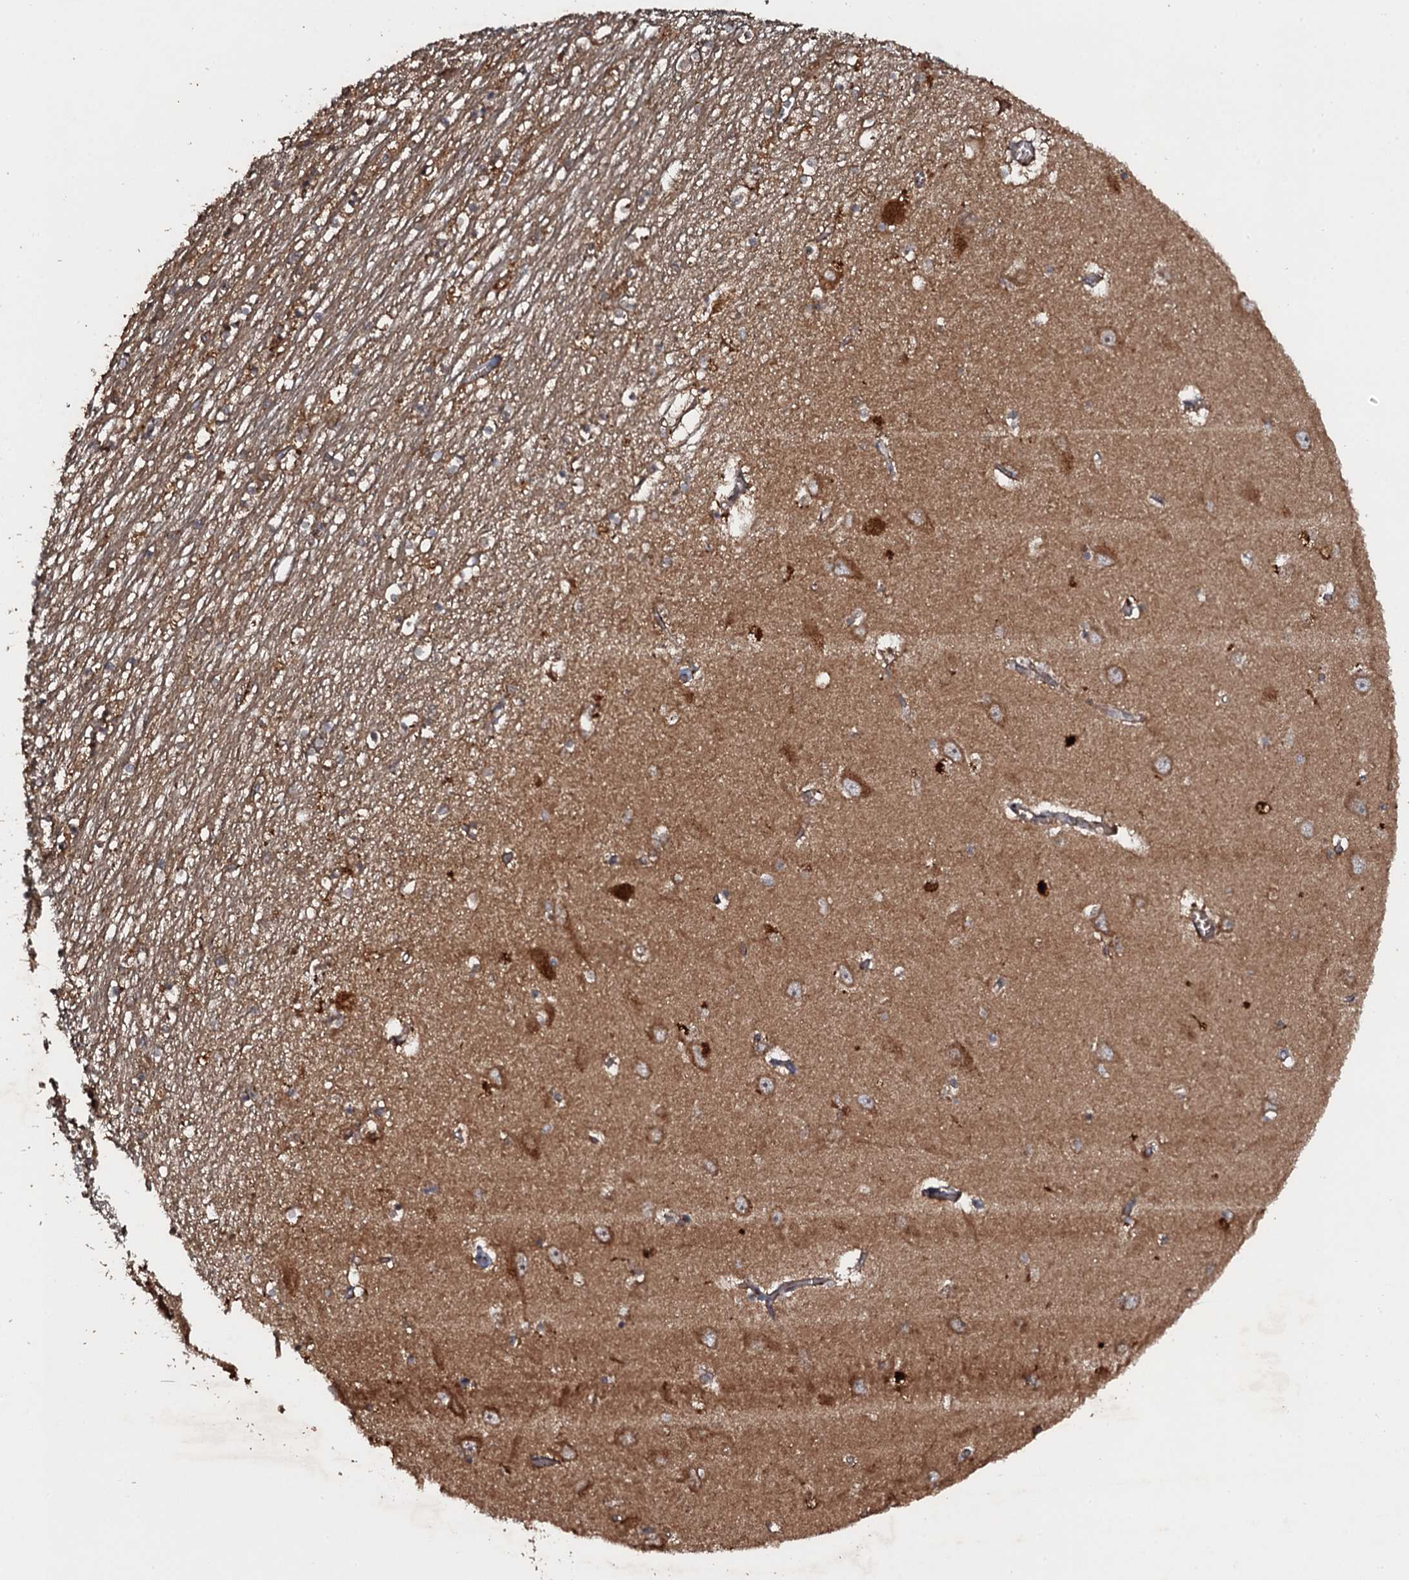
{"staining": {"intensity": "moderate", "quantity": "<25%", "location": "cytoplasmic/membranous"}, "tissue": "hippocampus", "cell_type": "Glial cells", "image_type": "normal", "snomed": [{"axis": "morphology", "description": "Normal tissue, NOS"}, {"axis": "topography", "description": "Hippocampus"}], "caption": "Hippocampus stained with IHC exhibits moderate cytoplasmic/membranous expression in about <25% of glial cells. (DAB (3,3'-diaminobenzidine) = brown stain, brightfield microscopy at high magnification).", "gene": "ADGRG3", "patient": {"sex": "male", "age": 70}}